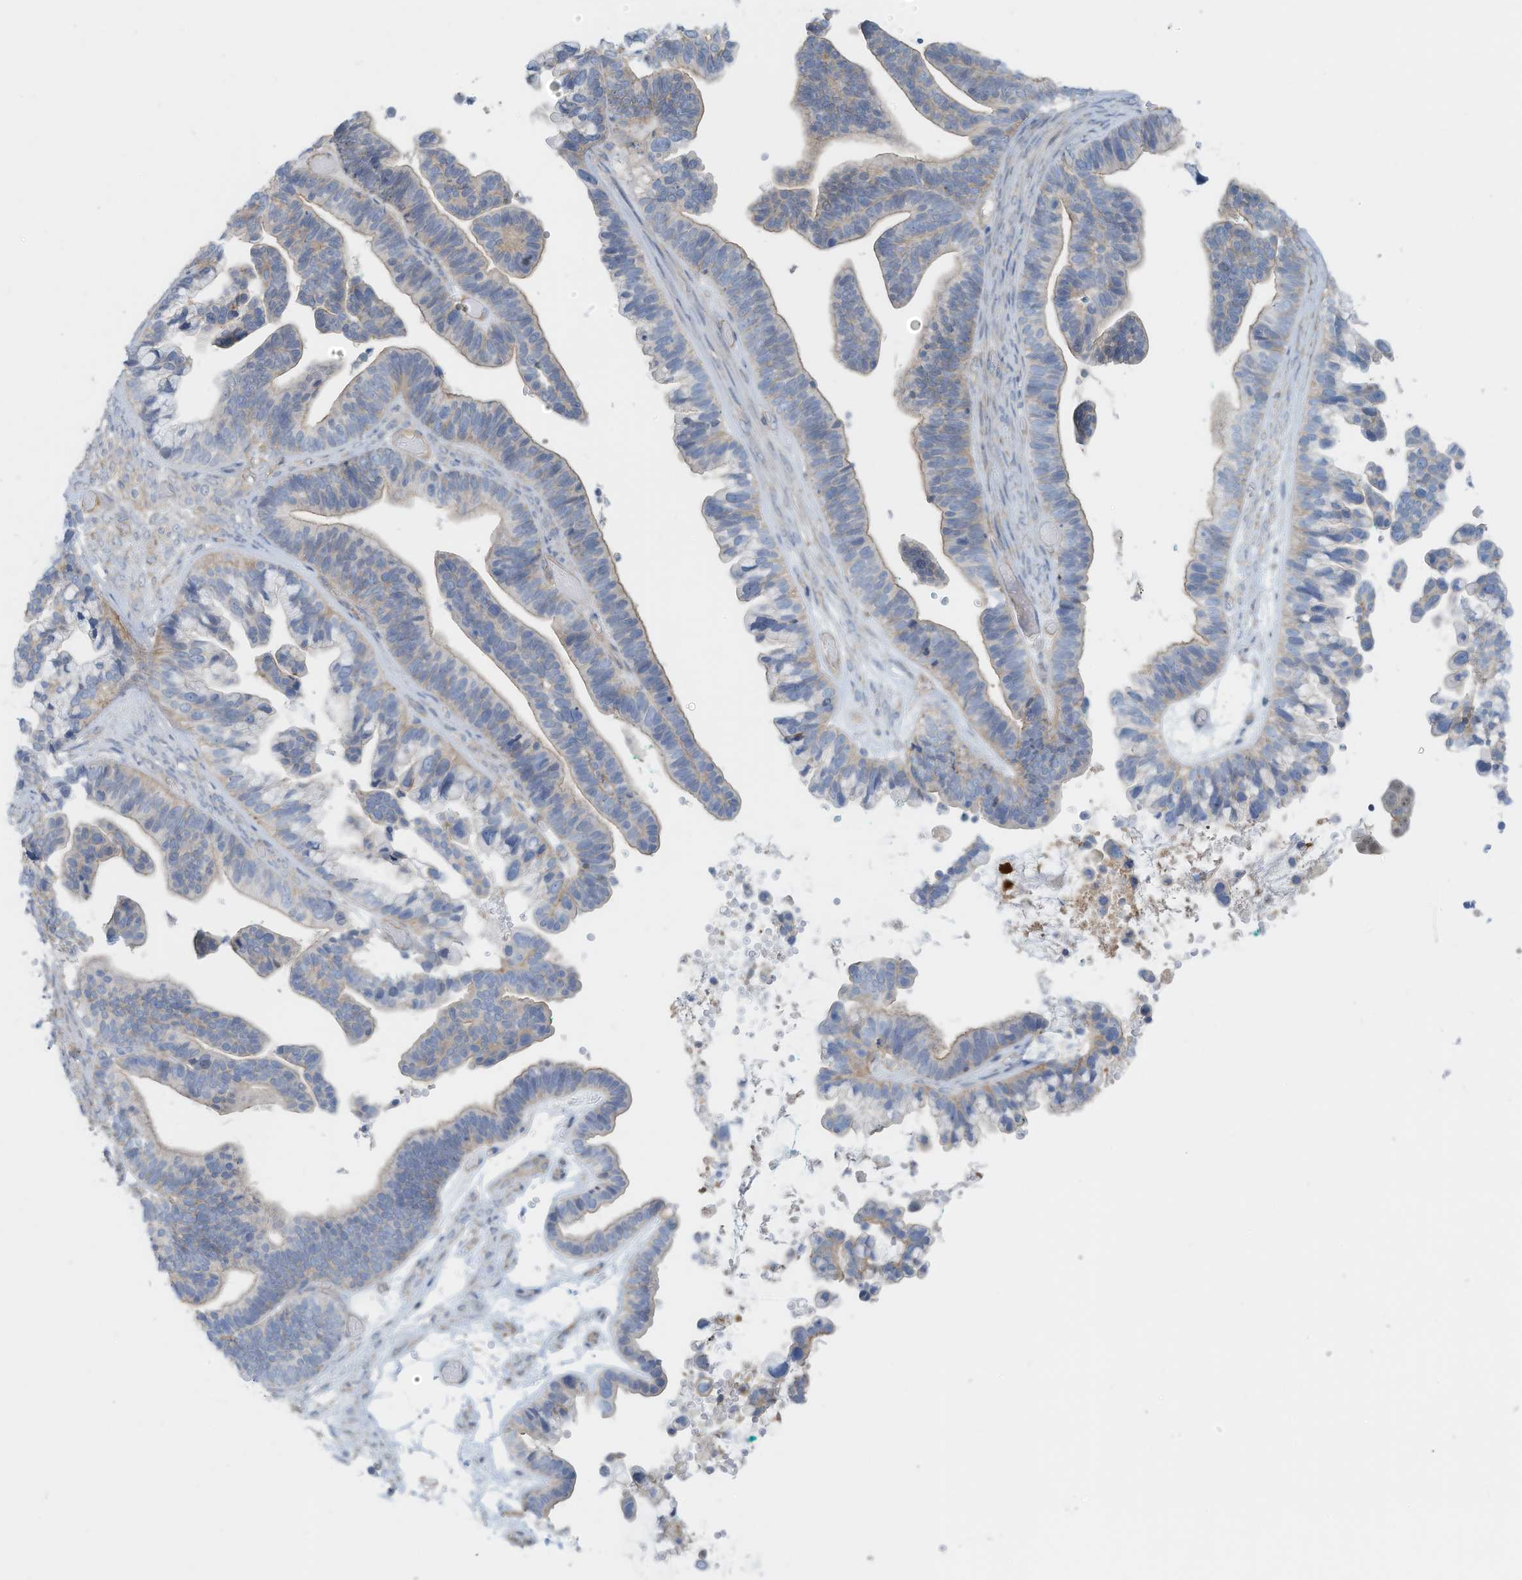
{"staining": {"intensity": "weak", "quantity": "<25%", "location": "cytoplasmic/membranous"}, "tissue": "ovarian cancer", "cell_type": "Tumor cells", "image_type": "cancer", "snomed": [{"axis": "morphology", "description": "Cystadenocarcinoma, serous, NOS"}, {"axis": "topography", "description": "Ovary"}], "caption": "Tumor cells are negative for protein expression in human ovarian cancer.", "gene": "ZNF846", "patient": {"sex": "female", "age": 56}}